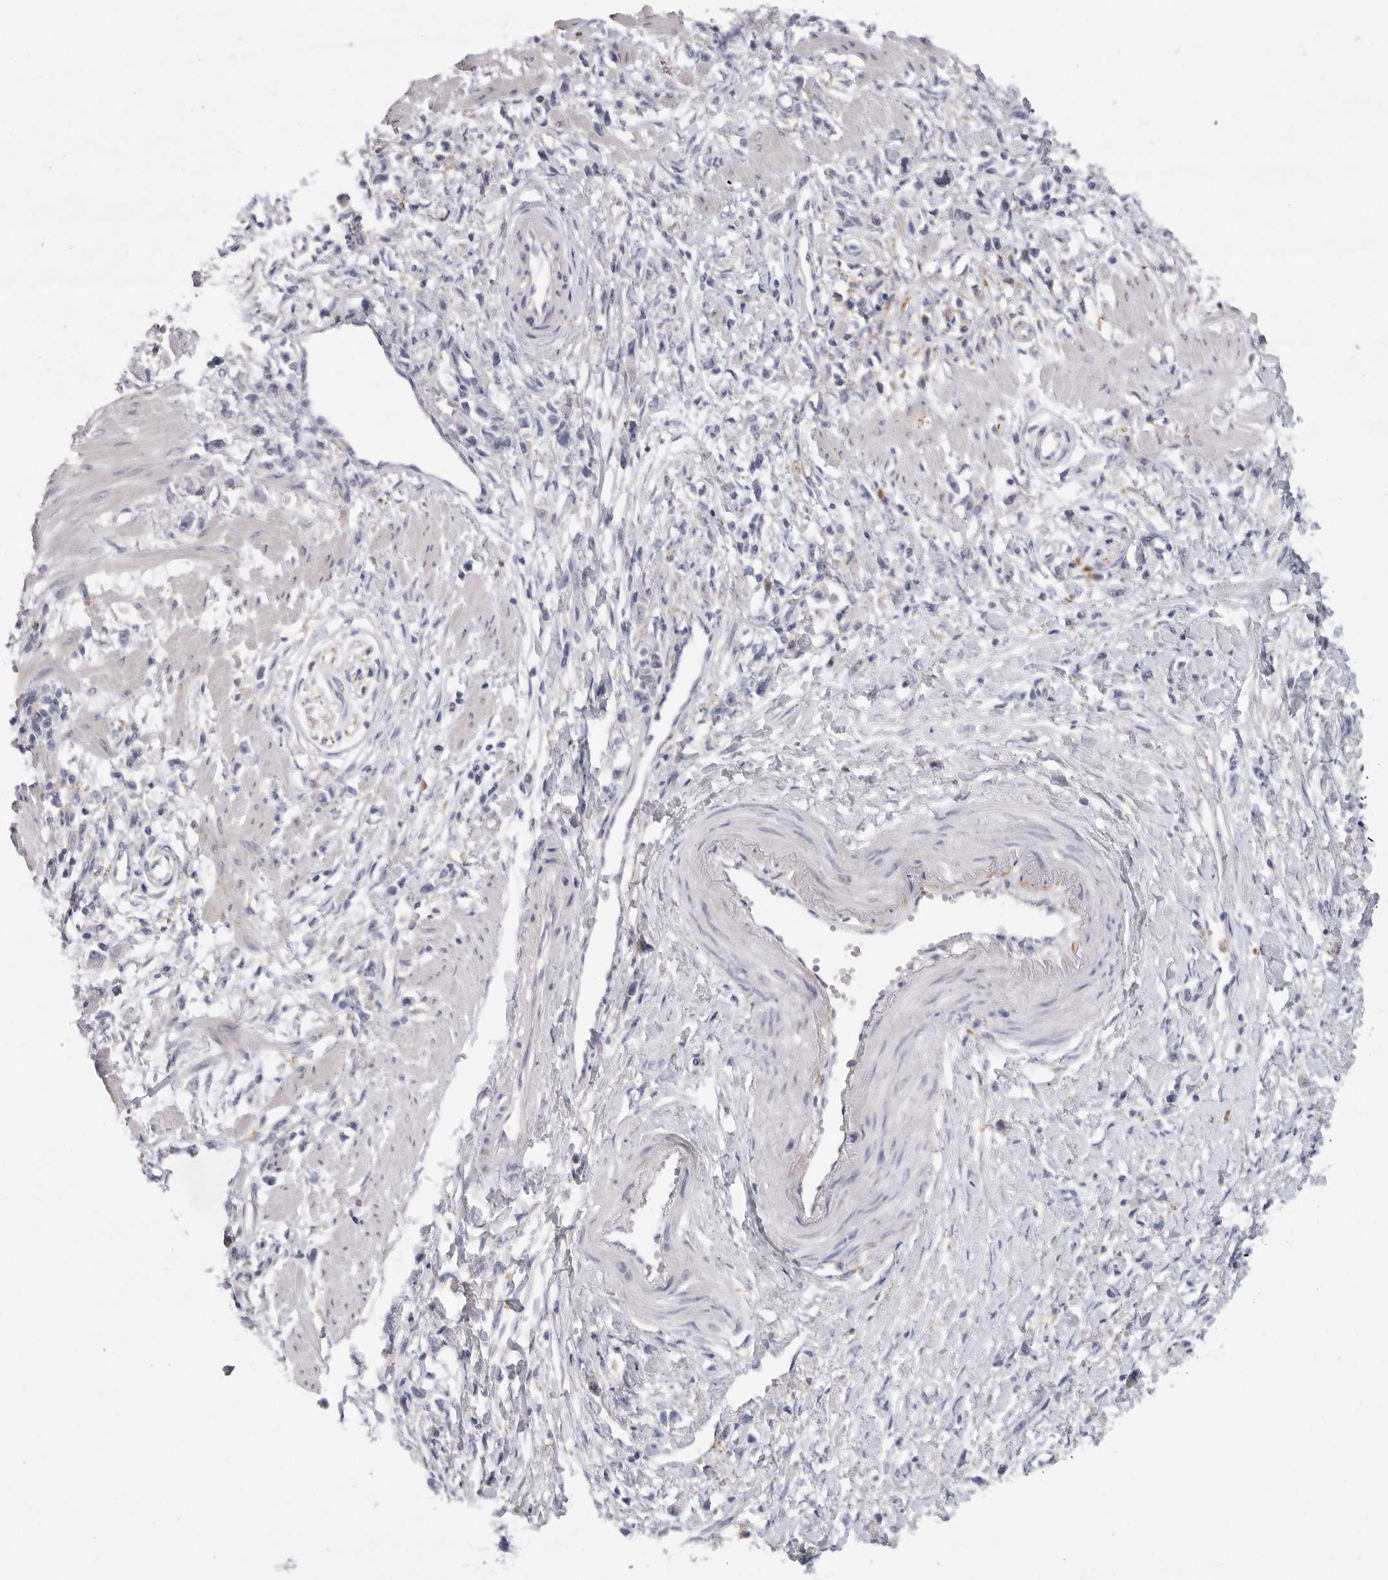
{"staining": {"intensity": "negative", "quantity": "none", "location": "none"}, "tissue": "stomach cancer", "cell_type": "Tumor cells", "image_type": "cancer", "snomed": [{"axis": "morphology", "description": "Adenocarcinoma, NOS"}, {"axis": "topography", "description": "Stomach"}], "caption": "Immunohistochemistry image of stomach adenocarcinoma stained for a protein (brown), which displays no expression in tumor cells.", "gene": "EDEM3", "patient": {"sex": "female", "age": 59}}